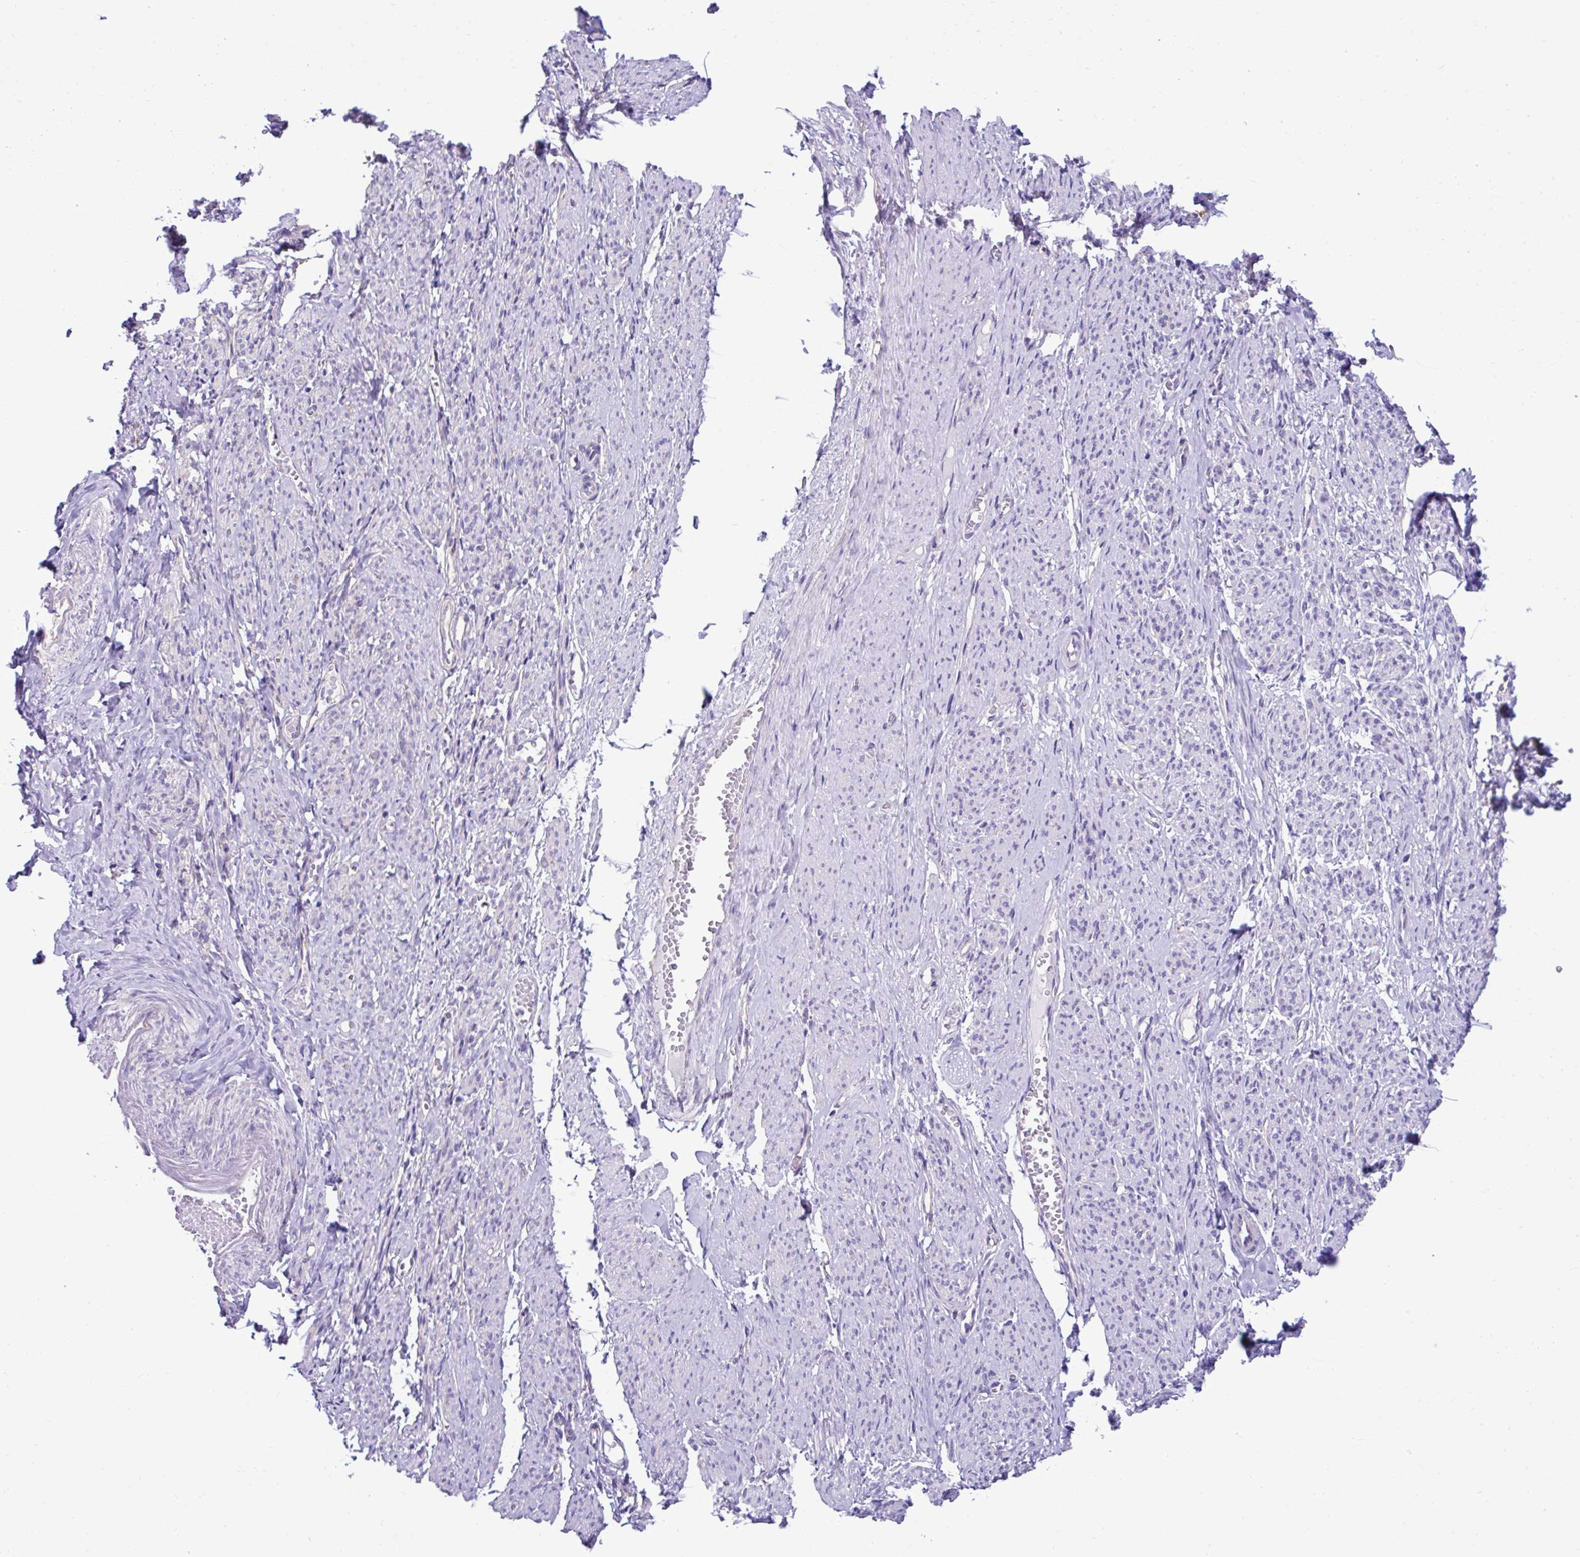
{"staining": {"intensity": "negative", "quantity": "none", "location": "none"}, "tissue": "smooth muscle", "cell_type": "Smooth muscle cells", "image_type": "normal", "snomed": [{"axis": "morphology", "description": "Normal tissue, NOS"}, {"axis": "topography", "description": "Smooth muscle"}], "caption": "This histopathology image is of normal smooth muscle stained with immunohistochemistry to label a protein in brown with the nuclei are counter-stained blue. There is no staining in smooth muscle cells.", "gene": "RPL7", "patient": {"sex": "female", "age": 65}}